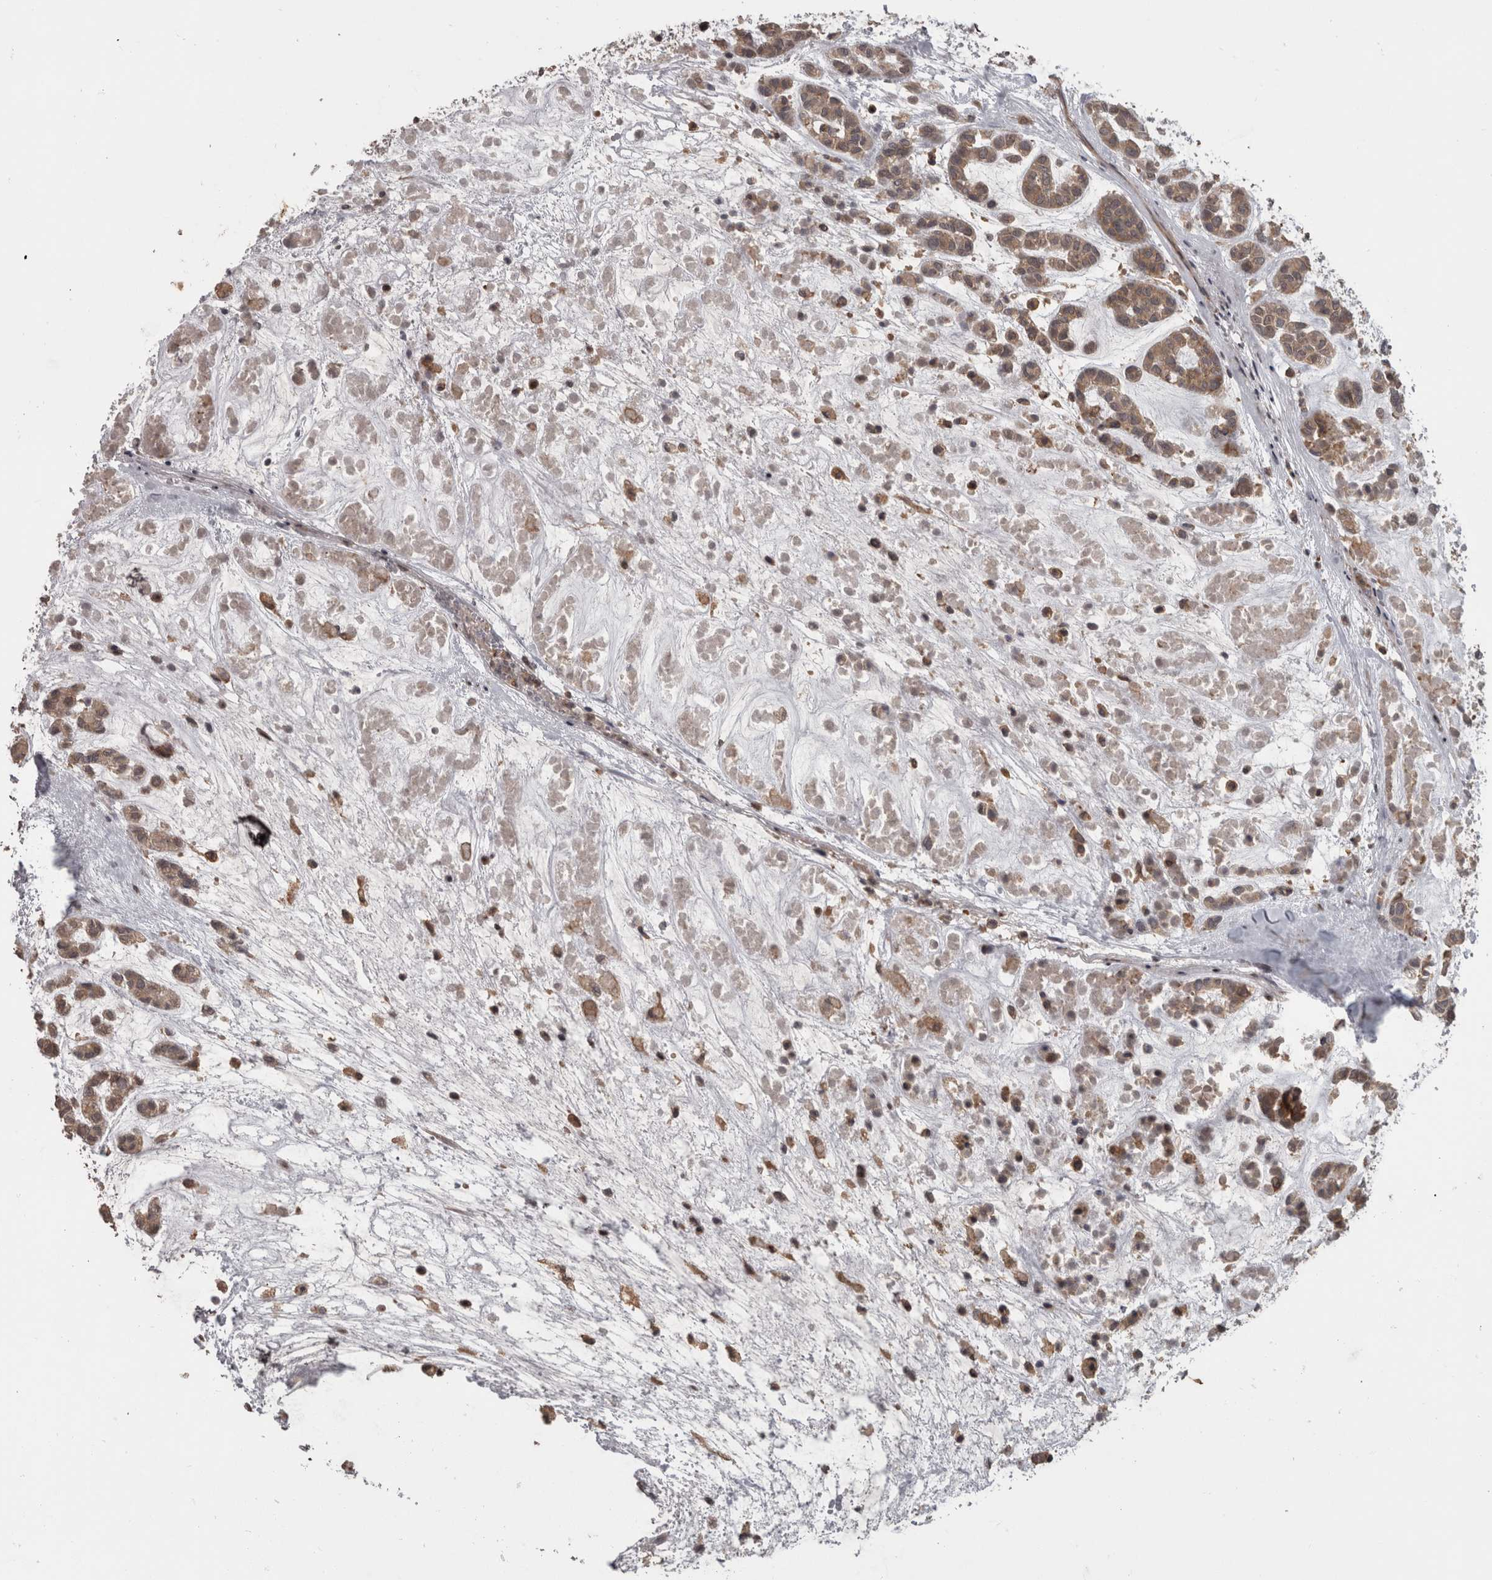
{"staining": {"intensity": "moderate", "quantity": ">75%", "location": "cytoplasmic/membranous"}, "tissue": "head and neck cancer", "cell_type": "Tumor cells", "image_type": "cancer", "snomed": [{"axis": "morphology", "description": "Adenocarcinoma, NOS"}, {"axis": "morphology", "description": "Adenoma, NOS"}, {"axis": "topography", "description": "Head-Neck"}], "caption": "Approximately >75% of tumor cells in human adenocarcinoma (head and neck) reveal moderate cytoplasmic/membranous protein staining as visualized by brown immunohistochemical staining.", "gene": "MICU3", "patient": {"sex": "female", "age": 55}}